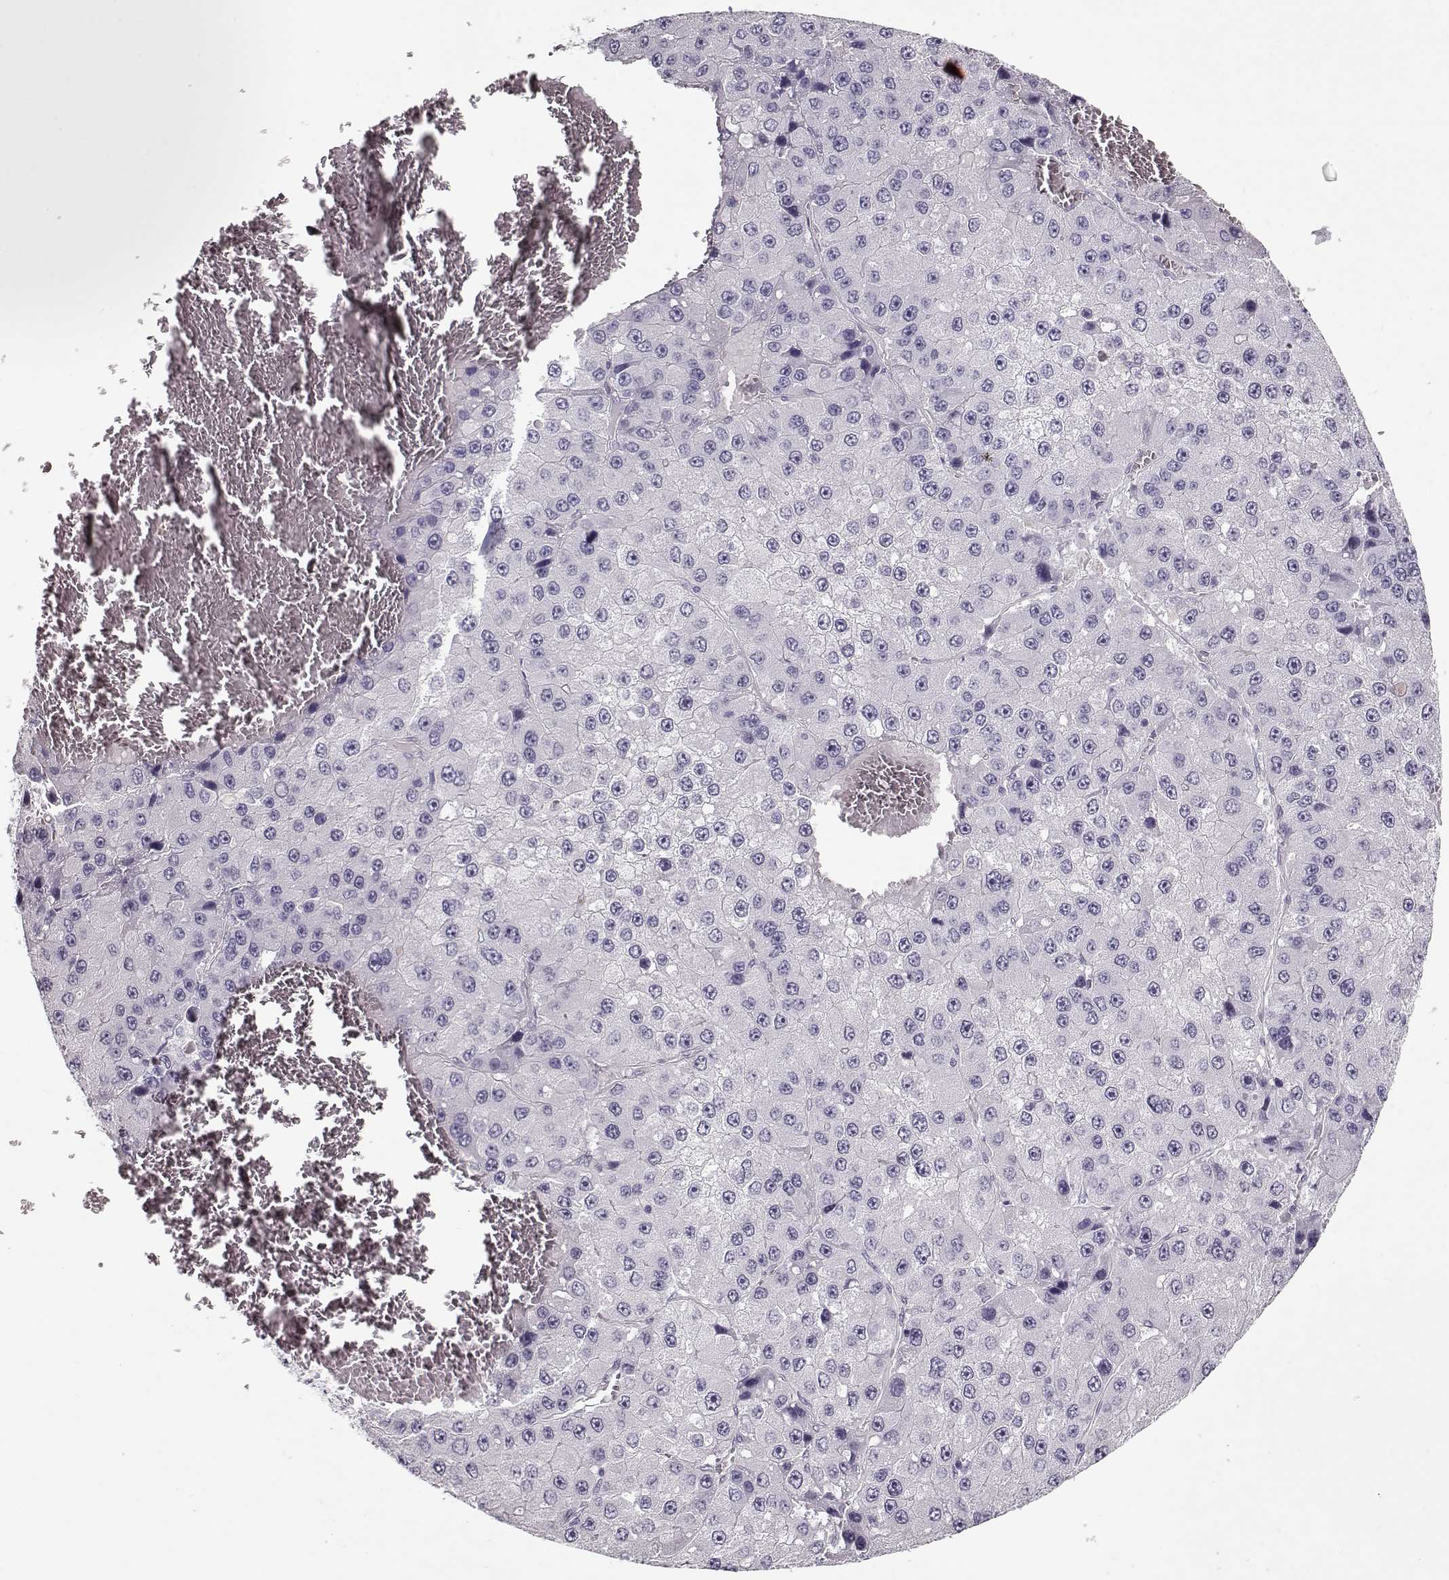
{"staining": {"intensity": "negative", "quantity": "none", "location": "none"}, "tissue": "liver cancer", "cell_type": "Tumor cells", "image_type": "cancer", "snomed": [{"axis": "morphology", "description": "Carcinoma, Hepatocellular, NOS"}, {"axis": "topography", "description": "Liver"}], "caption": "Tumor cells show no significant positivity in hepatocellular carcinoma (liver).", "gene": "CCDC136", "patient": {"sex": "female", "age": 73}}